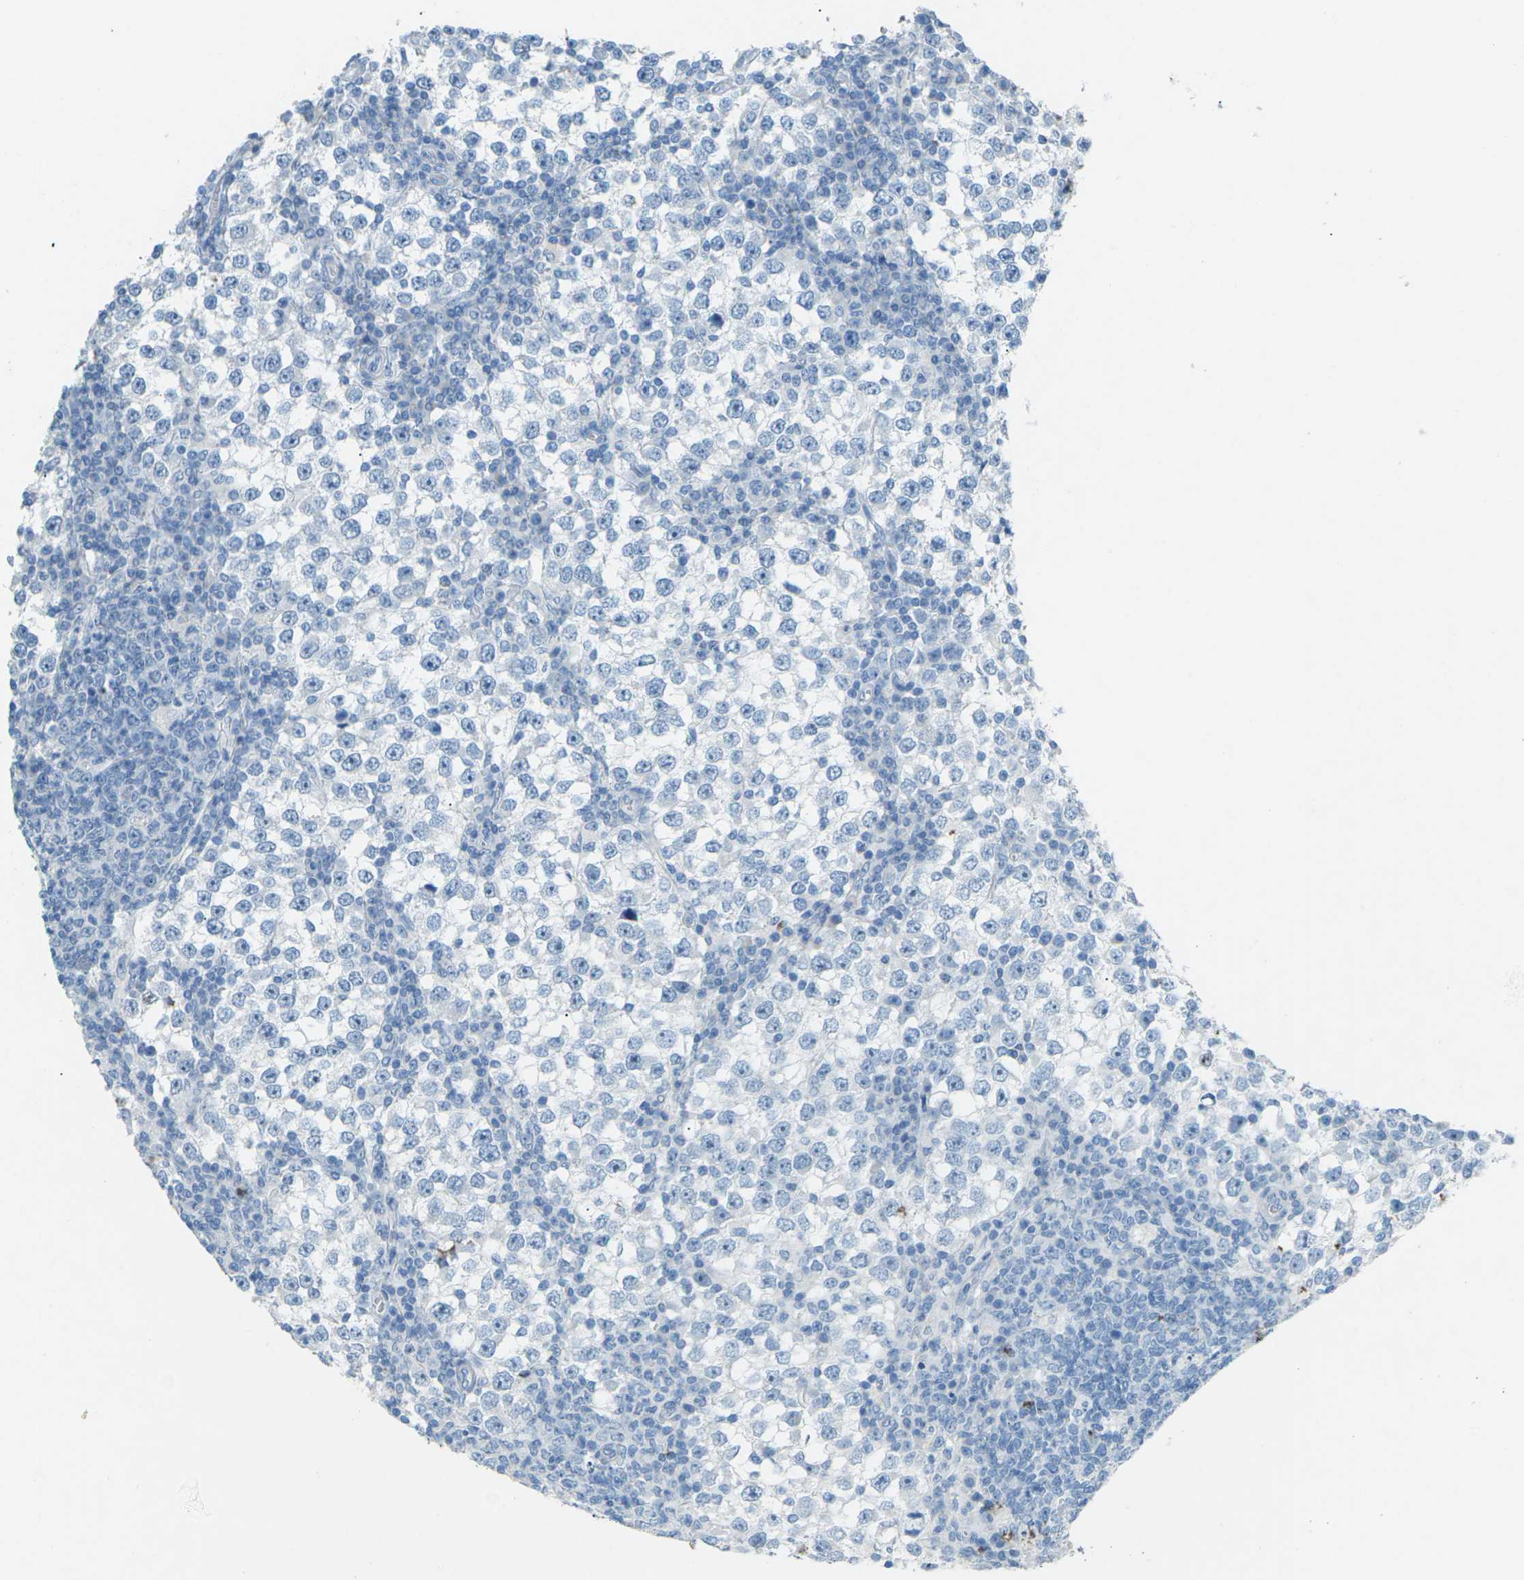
{"staining": {"intensity": "negative", "quantity": "none", "location": "none"}, "tissue": "testis cancer", "cell_type": "Tumor cells", "image_type": "cancer", "snomed": [{"axis": "morphology", "description": "Seminoma, NOS"}, {"axis": "topography", "description": "Testis"}], "caption": "IHC micrograph of neoplastic tissue: human testis cancer (seminoma) stained with DAB (3,3'-diaminobenzidine) reveals no significant protein positivity in tumor cells.", "gene": "CDH16", "patient": {"sex": "male", "age": 65}}